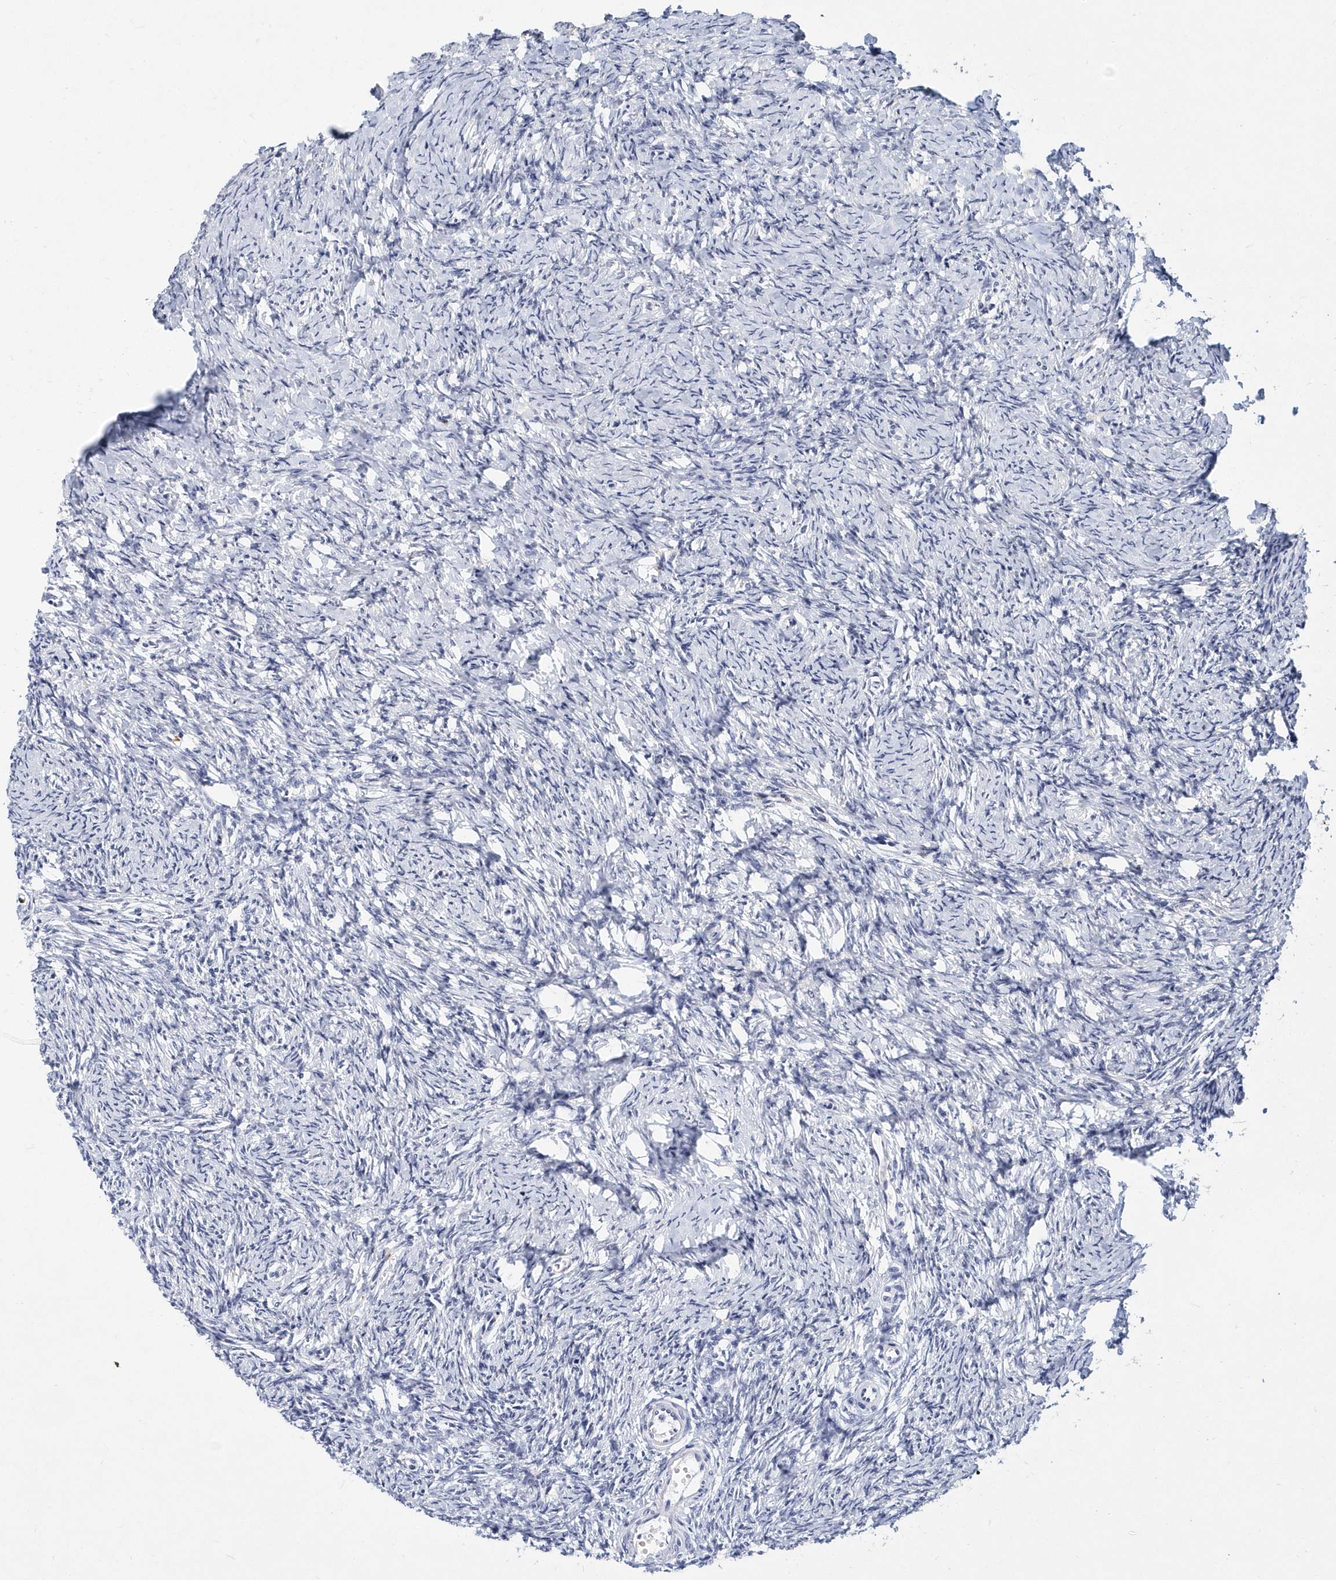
{"staining": {"intensity": "negative", "quantity": "none", "location": "none"}, "tissue": "ovary", "cell_type": "Follicle cells", "image_type": "normal", "snomed": [{"axis": "morphology", "description": "Normal tissue, NOS"}, {"axis": "morphology", "description": "Cyst, NOS"}, {"axis": "topography", "description": "Ovary"}], "caption": "DAB immunohistochemical staining of normal human ovary displays no significant expression in follicle cells.", "gene": "ITGA2B", "patient": {"sex": "female", "age": 33}}